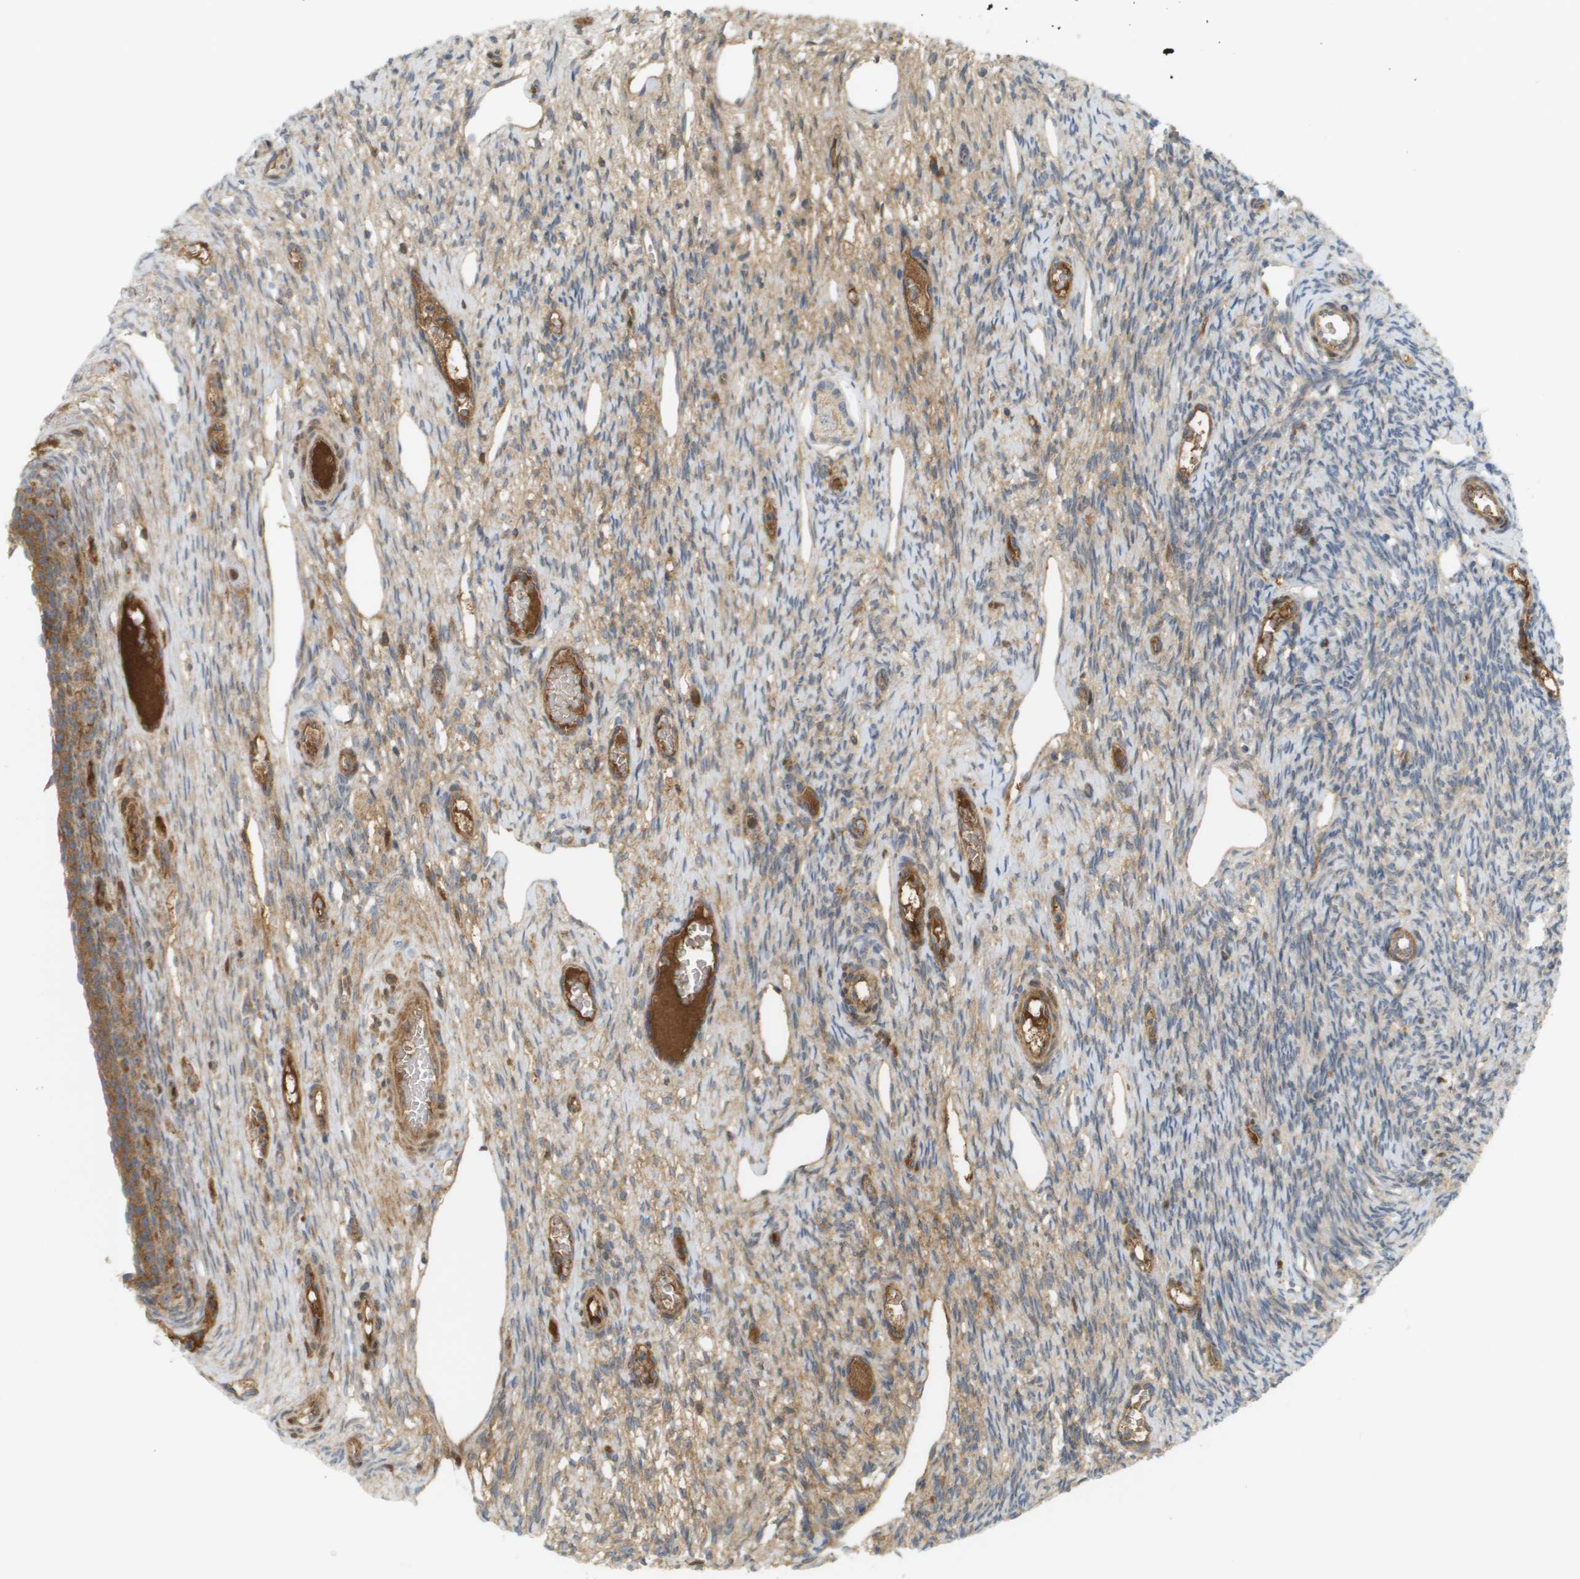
{"staining": {"intensity": "weak", "quantity": ">75%", "location": "cytoplasmic/membranous"}, "tissue": "ovary", "cell_type": "Follicle cells", "image_type": "normal", "snomed": [{"axis": "morphology", "description": "Normal tissue, NOS"}, {"axis": "topography", "description": "Ovary"}], "caption": "The image displays a brown stain indicating the presence of a protein in the cytoplasmic/membranous of follicle cells in ovary. (Brightfield microscopy of DAB IHC at high magnification).", "gene": "PROC", "patient": {"sex": "female", "age": 33}}